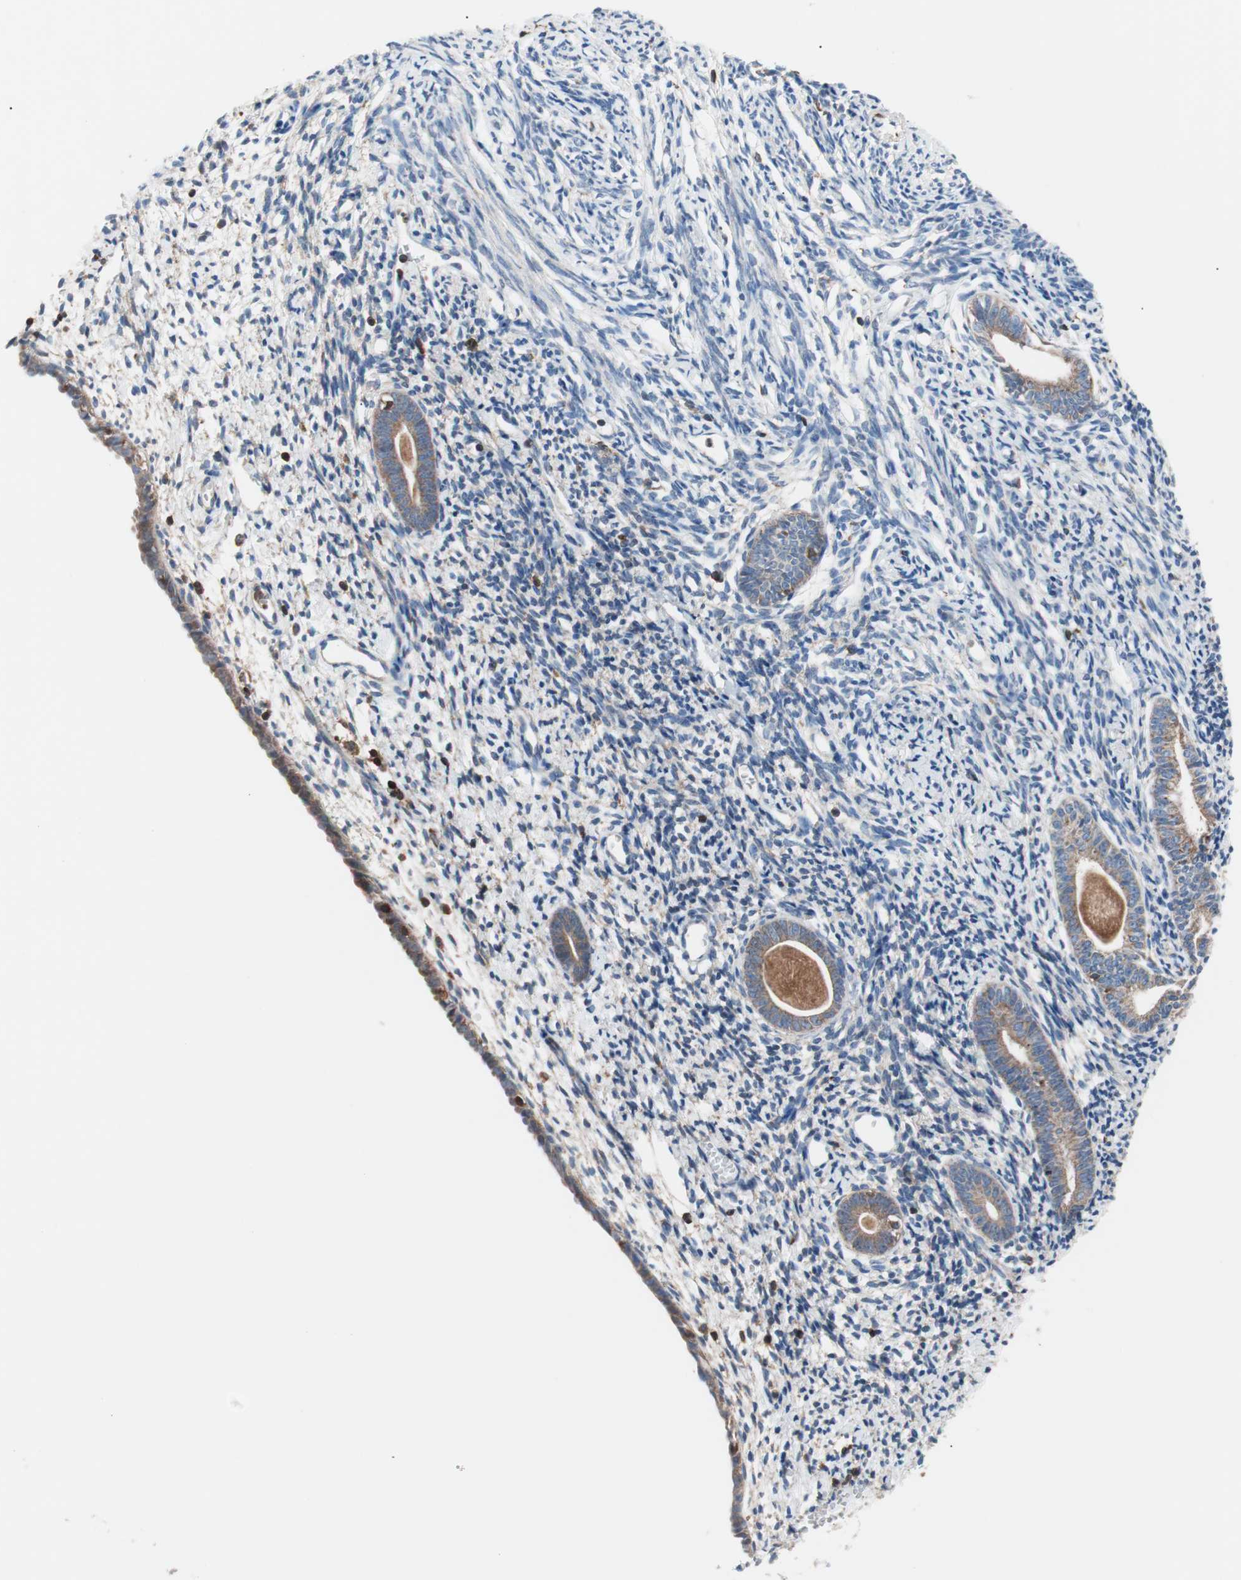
{"staining": {"intensity": "moderate", "quantity": "<25%", "location": "cytoplasmic/membranous"}, "tissue": "endometrium", "cell_type": "Cells in endometrial stroma", "image_type": "normal", "snomed": [{"axis": "morphology", "description": "Normal tissue, NOS"}, {"axis": "topography", "description": "Endometrium"}], "caption": "Immunohistochemistry photomicrograph of benign endometrium stained for a protein (brown), which exhibits low levels of moderate cytoplasmic/membranous expression in about <25% of cells in endometrial stroma.", "gene": "PIK3R1", "patient": {"sex": "female", "age": 71}}